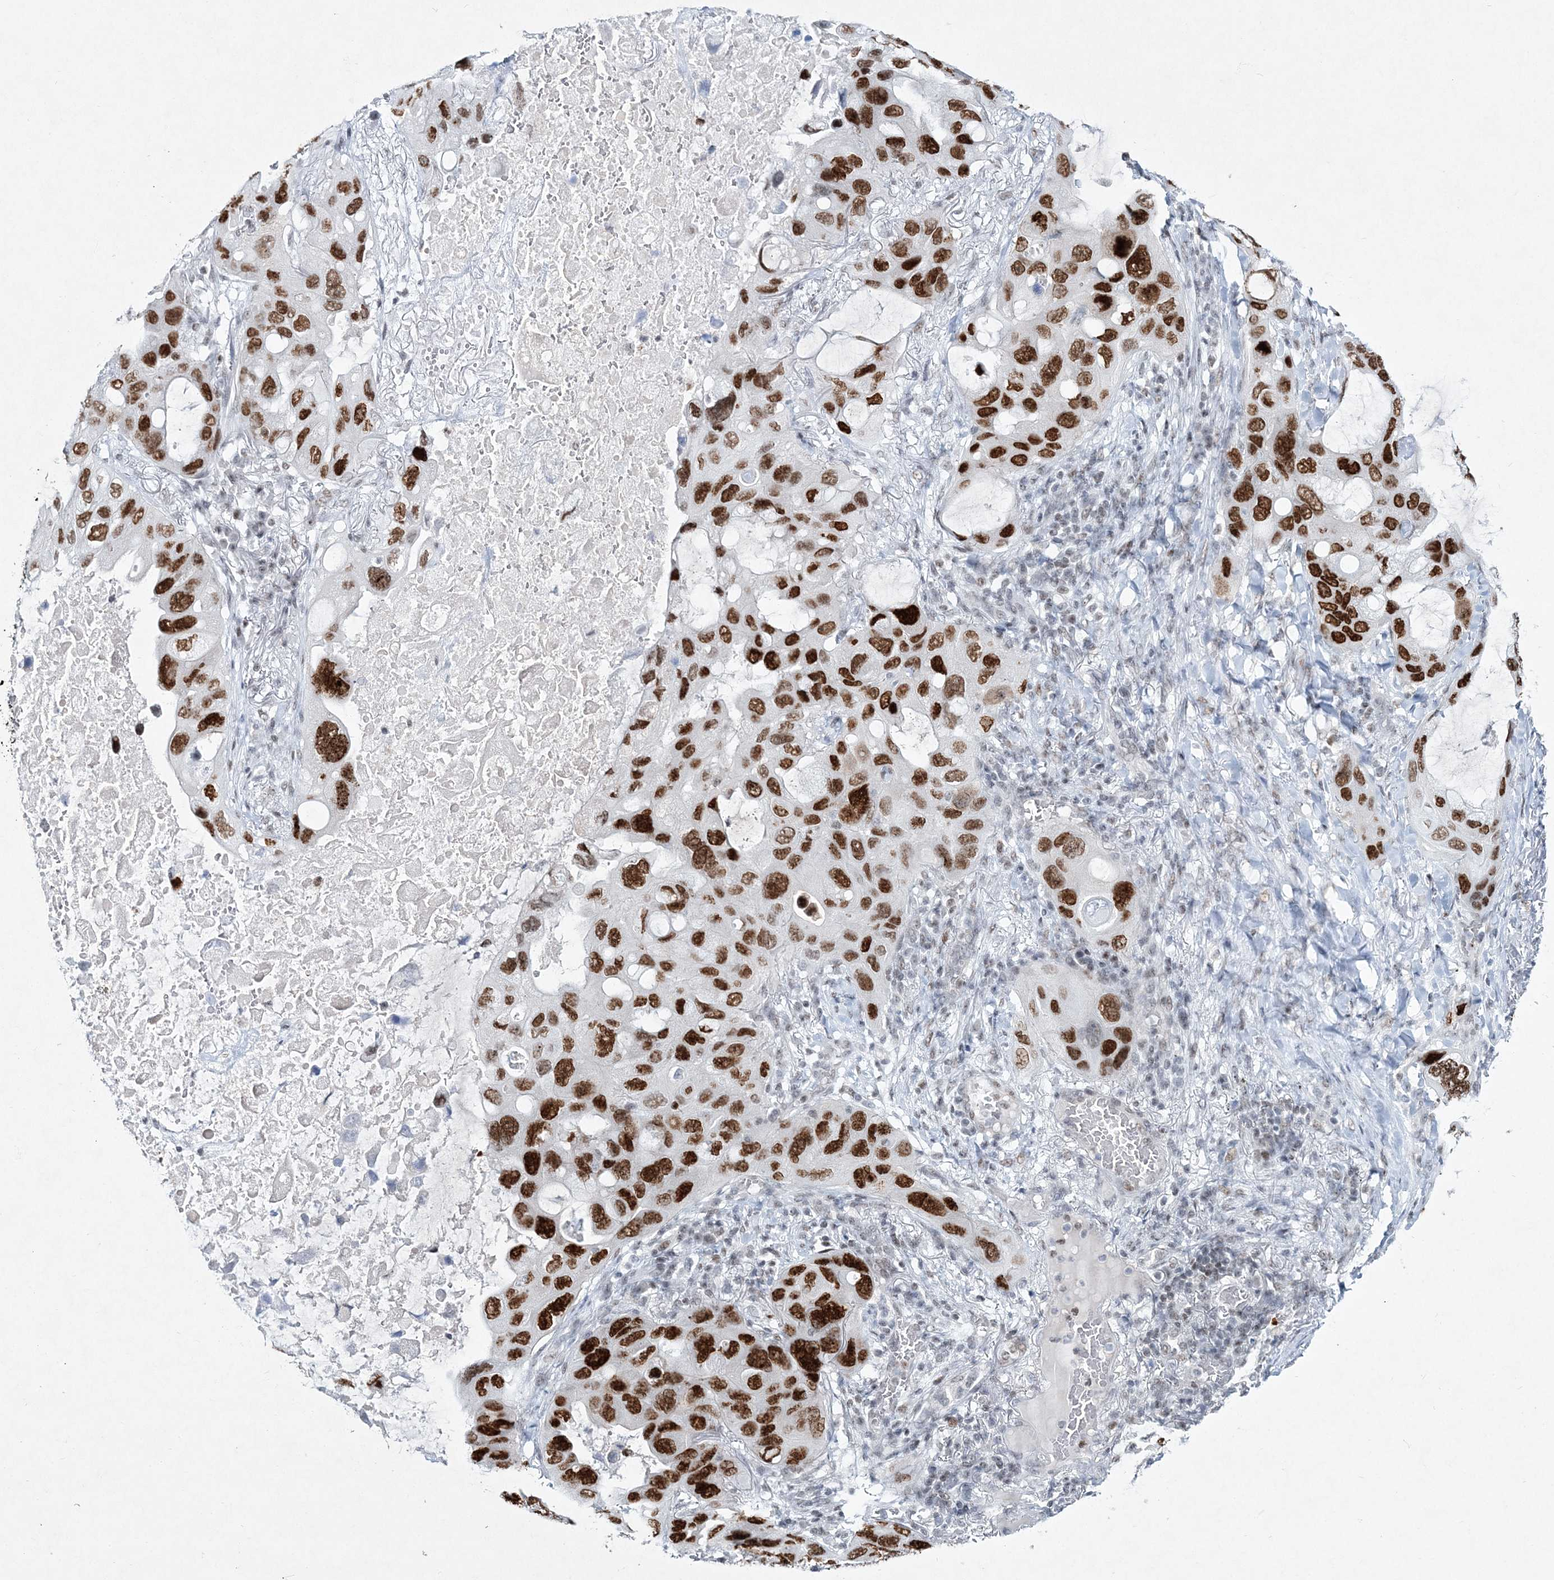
{"staining": {"intensity": "strong", "quantity": ">75%", "location": "nuclear"}, "tissue": "lung cancer", "cell_type": "Tumor cells", "image_type": "cancer", "snomed": [{"axis": "morphology", "description": "Squamous cell carcinoma, NOS"}, {"axis": "topography", "description": "Lung"}], "caption": "An immunohistochemistry (IHC) image of neoplastic tissue is shown. Protein staining in brown highlights strong nuclear positivity in lung squamous cell carcinoma within tumor cells.", "gene": "LRRFIP2", "patient": {"sex": "female", "age": 73}}